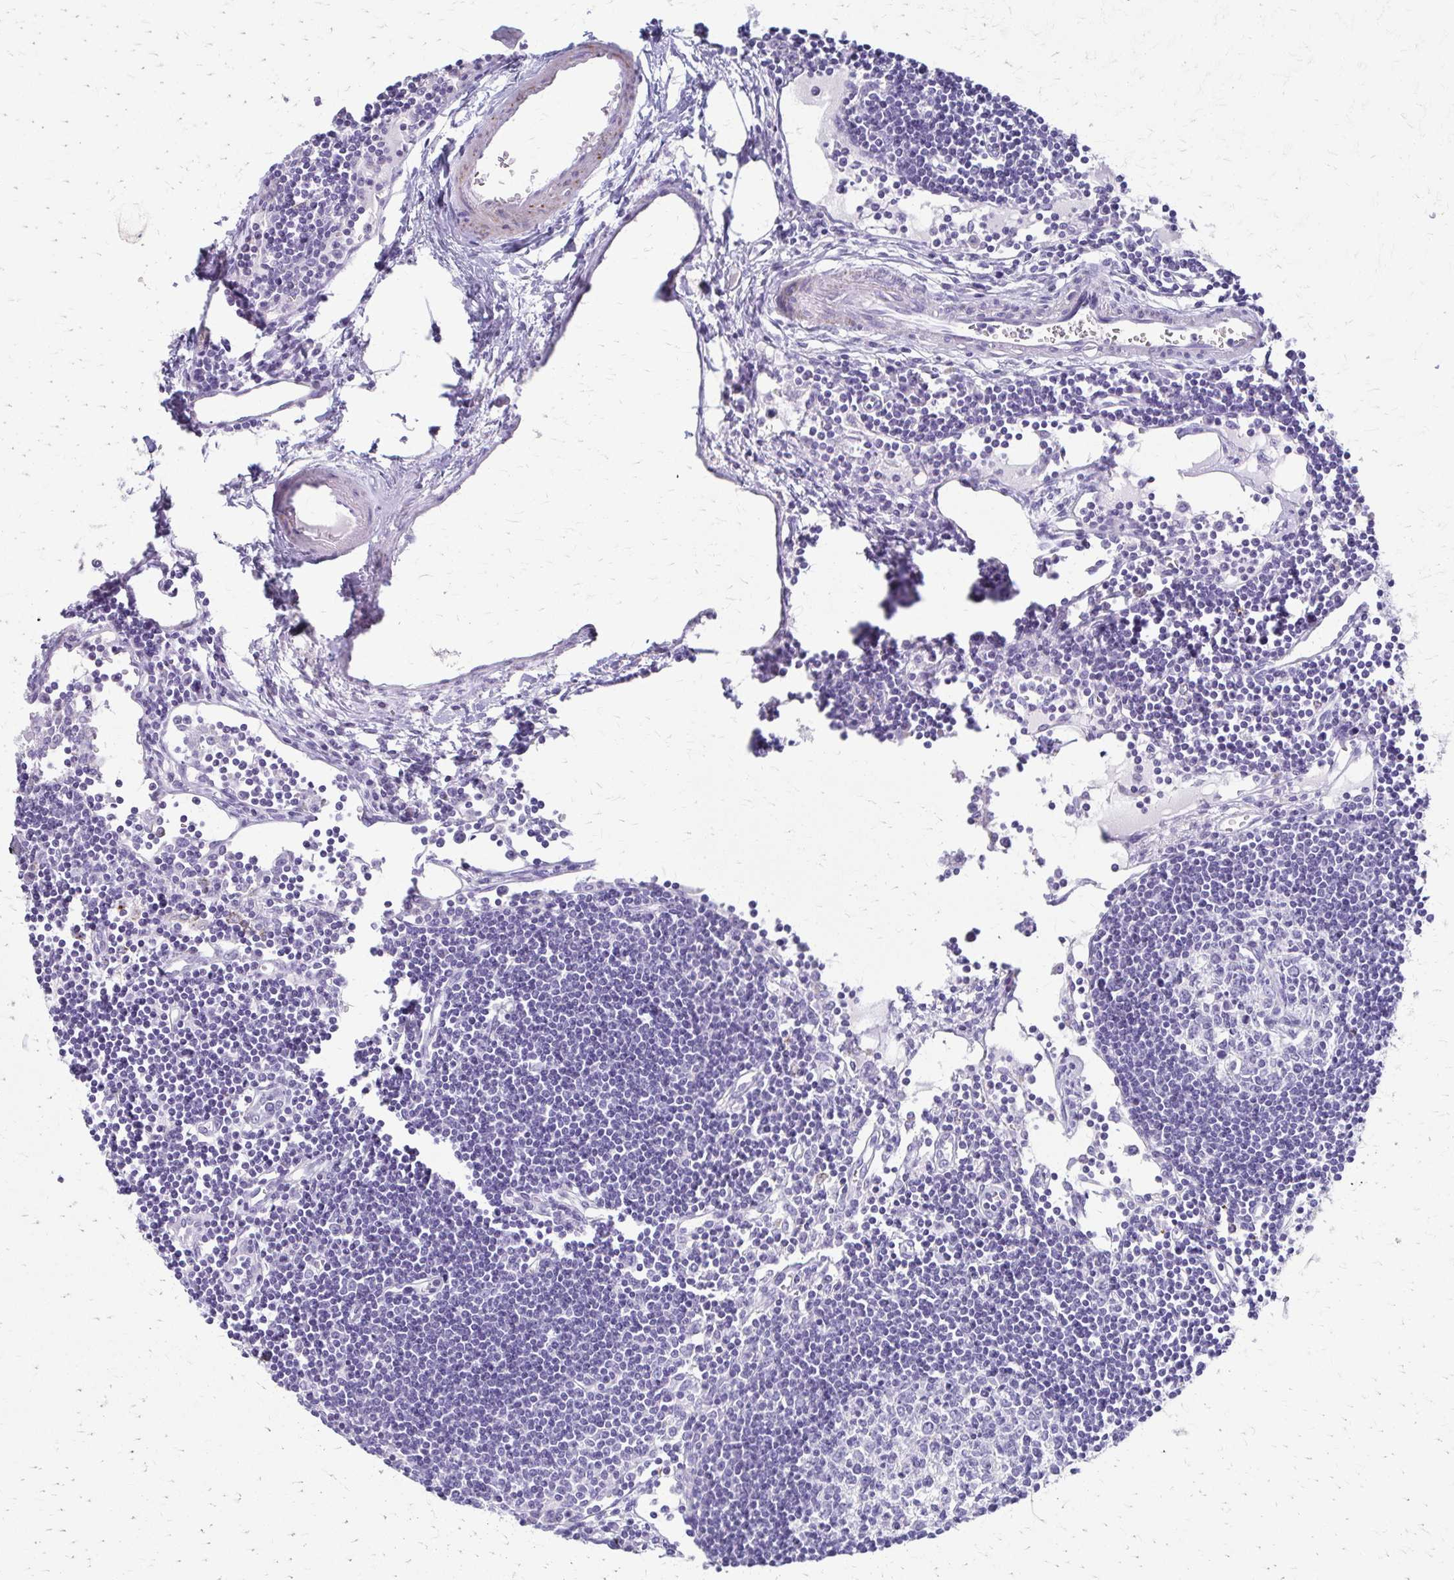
{"staining": {"intensity": "negative", "quantity": "none", "location": "none"}, "tissue": "lymph node", "cell_type": "Germinal center cells", "image_type": "normal", "snomed": [{"axis": "morphology", "description": "Normal tissue, NOS"}, {"axis": "topography", "description": "Lymph node"}], "caption": "A high-resolution image shows immunohistochemistry (IHC) staining of normal lymph node, which exhibits no significant expression in germinal center cells.", "gene": "ZSCAN5B", "patient": {"sex": "female", "age": 65}}